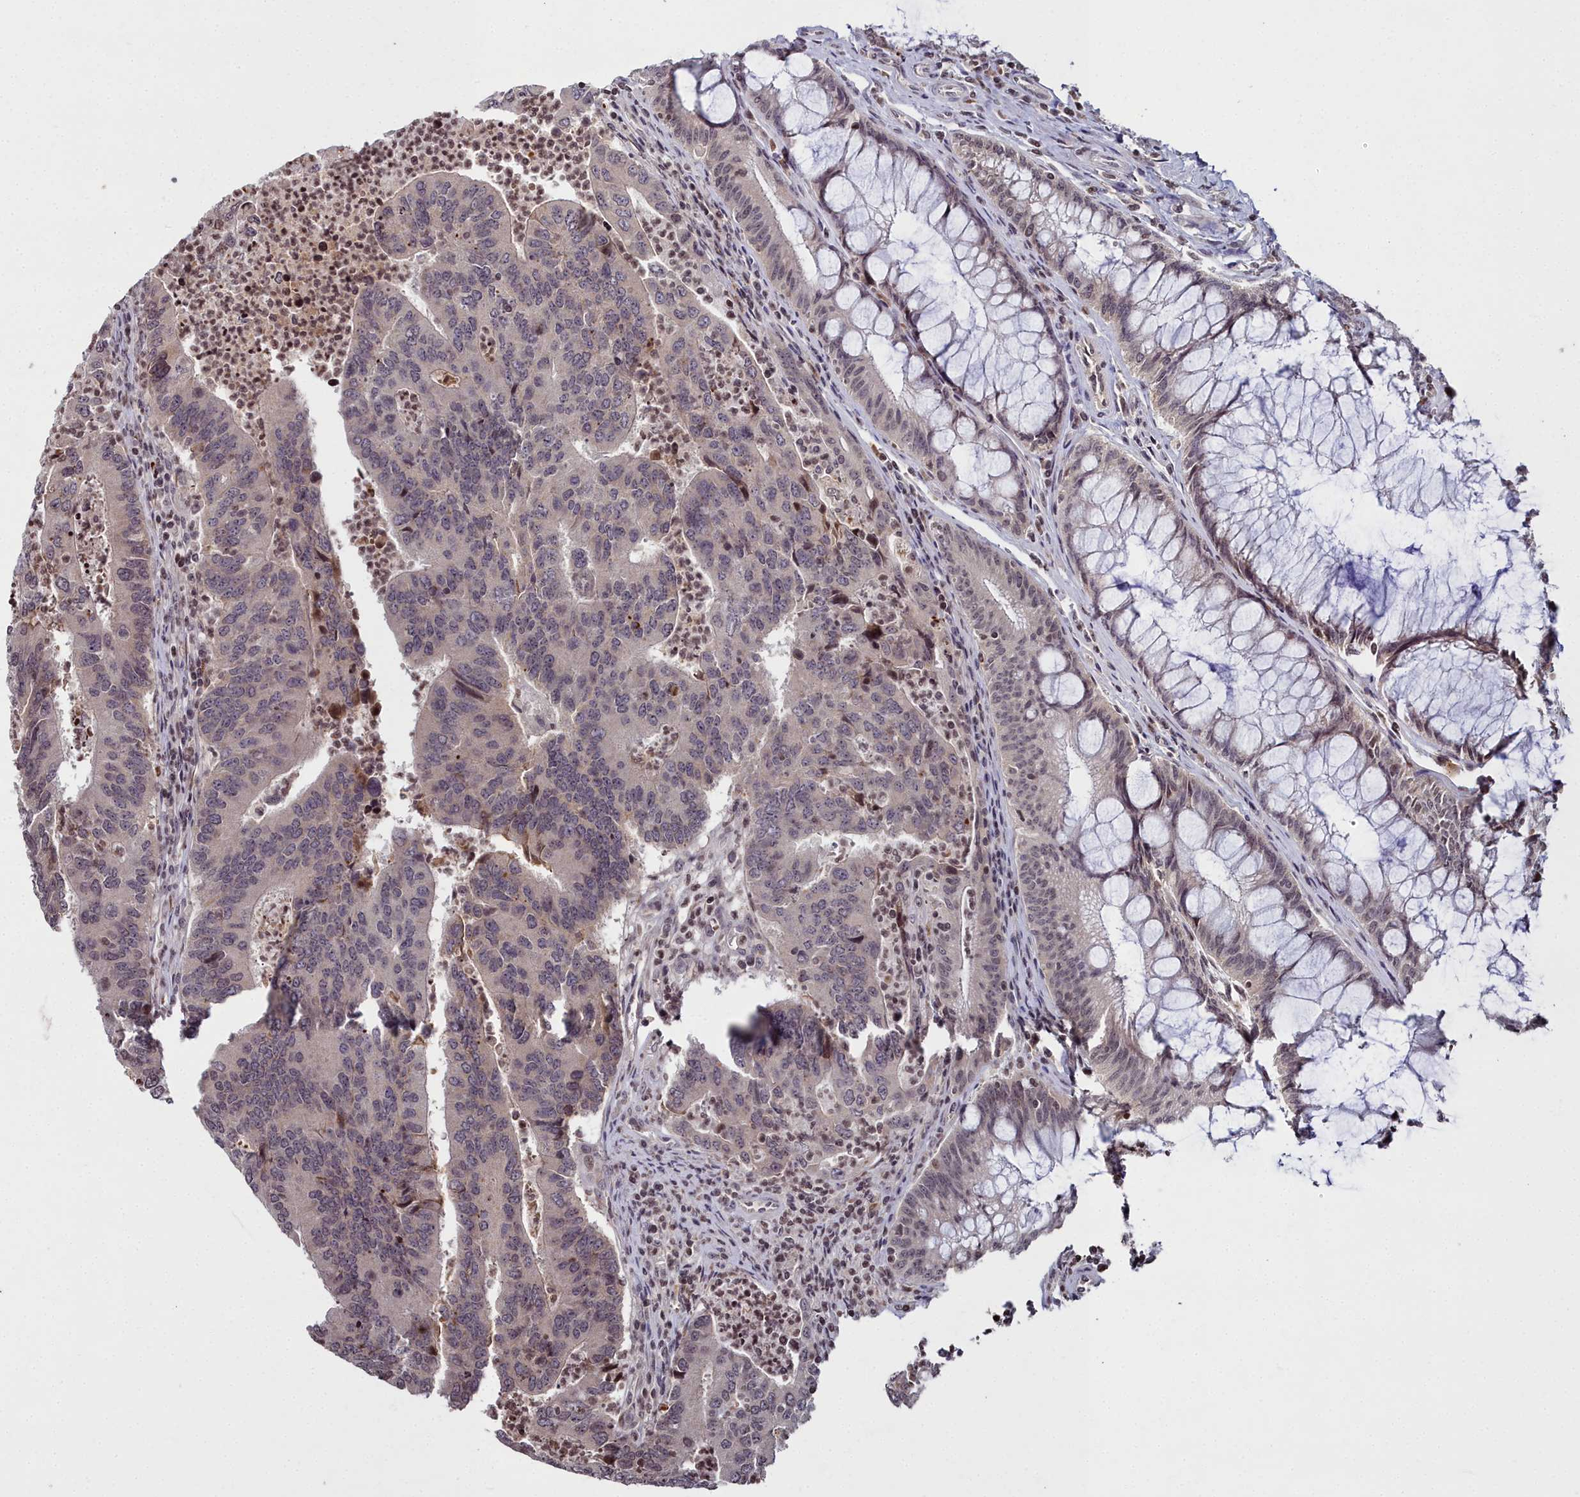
{"staining": {"intensity": "negative", "quantity": "none", "location": "none"}, "tissue": "colorectal cancer", "cell_type": "Tumor cells", "image_type": "cancer", "snomed": [{"axis": "morphology", "description": "Adenocarcinoma, NOS"}, {"axis": "topography", "description": "Colon"}], "caption": "IHC image of neoplastic tissue: adenocarcinoma (colorectal) stained with DAB (3,3'-diaminobenzidine) shows no significant protein staining in tumor cells.", "gene": "FZD4", "patient": {"sex": "female", "age": 67}}